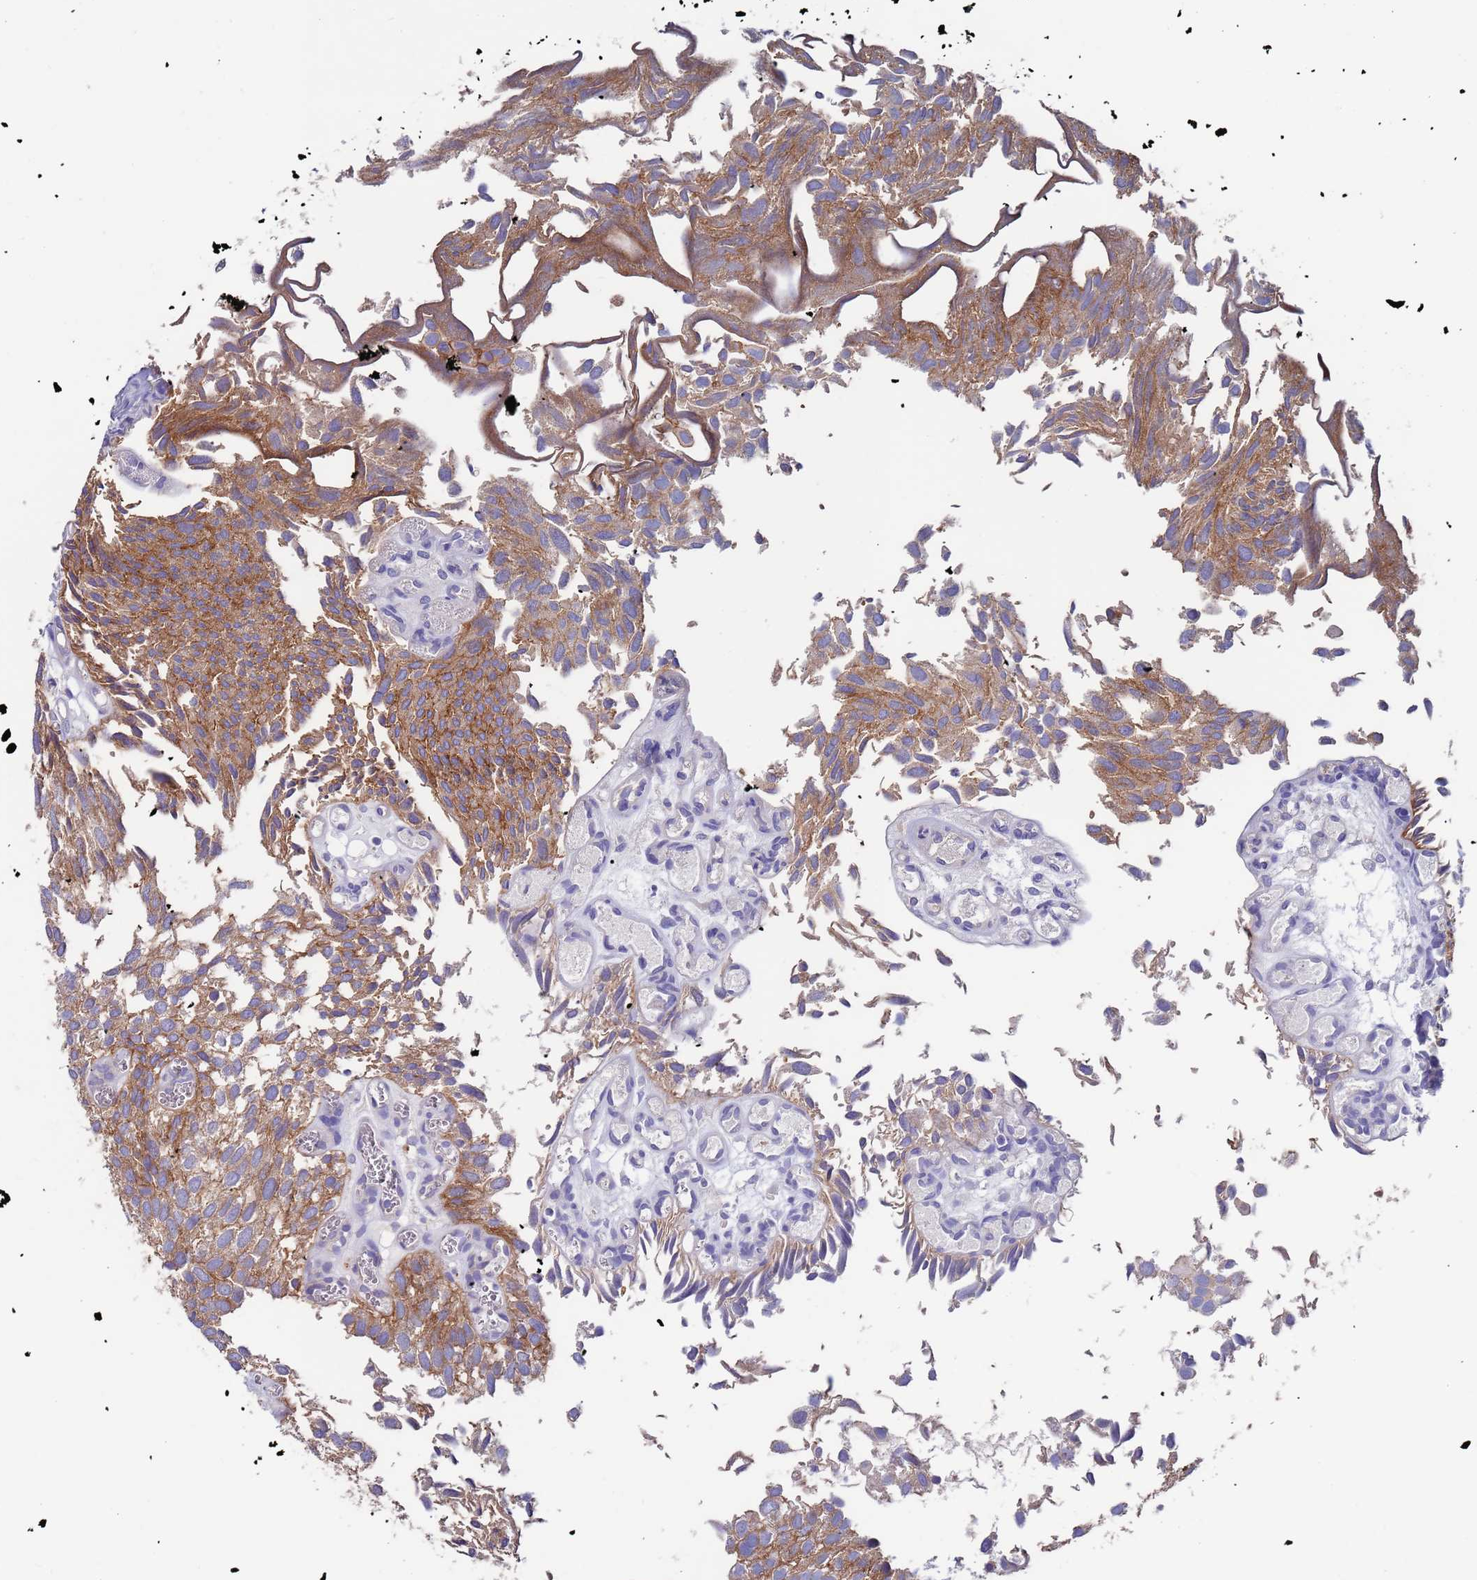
{"staining": {"intensity": "moderate", "quantity": ">75%", "location": "cytoplasmic/membranous"}, "tissue": "urothelial cancer", "cell_type": "Tumor cells", "image_type": "cancer", "snomed": [{"axis": "morphology", "description": "Urothelial carcinoma, Low grade"}, {"axis": "topography", "description": "Urinary bladder"}], "caption": "The photomicrograph shows staining of urothelial cancer, revealing moderate cytoplasmic/membranous protein staining (brown color) within tumor cells. The protein of interest is shown in brown color, while the nuclei are stained blue.", "gene": "KRTCAP3", "patient": {"sex": "male", "age": 88}}